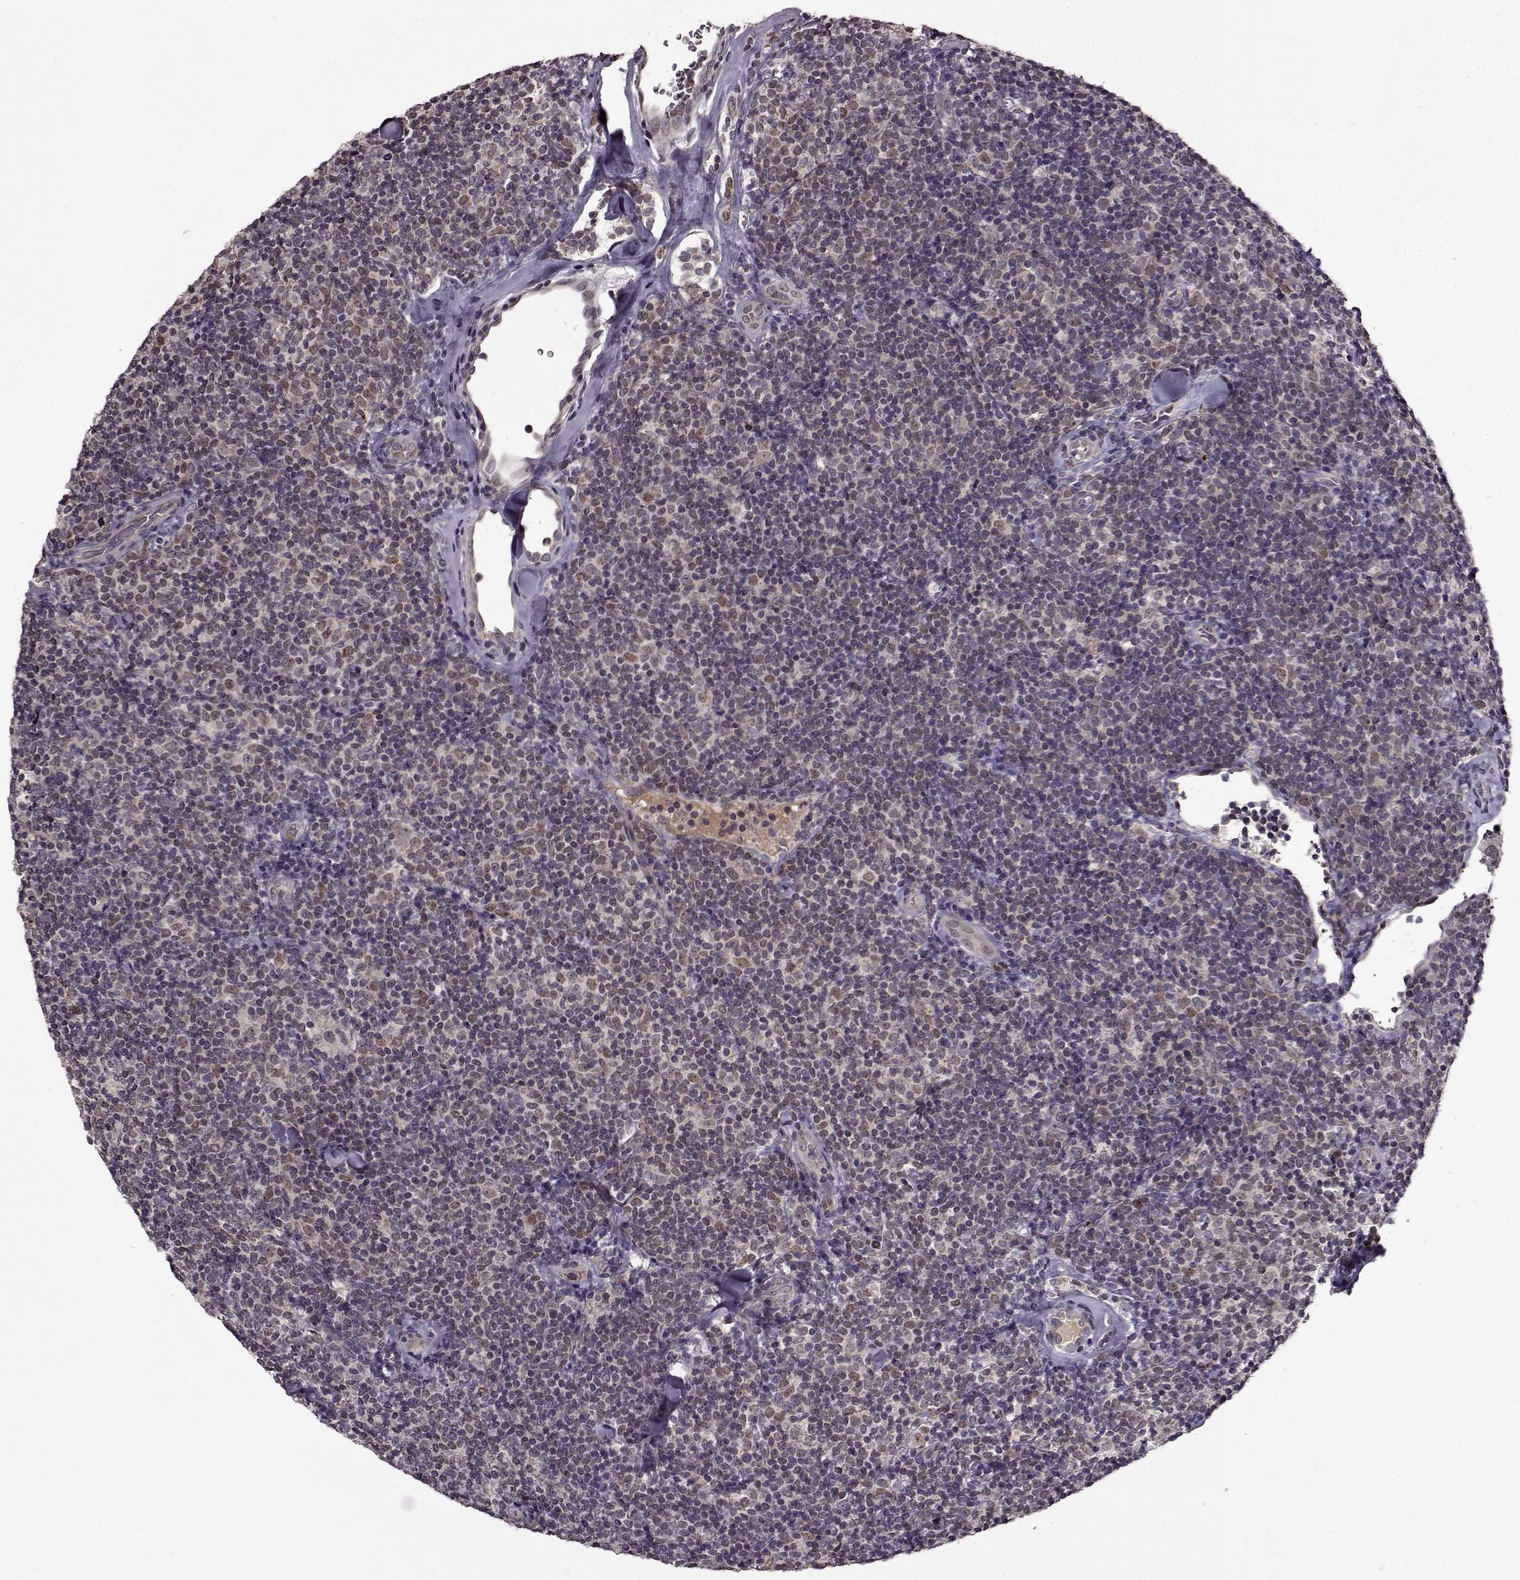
{"staining": {"intensity": "negative", "quantity": "none", "location": "none"}, "tissue": "lymphoma", "cell_type": "Tumor cells", "image_type": "cancer", "snomed": [{"axis": "morphology", "description": "Malignant lymphoma, non-Hodgkin's type, Low grade"}, {"axis": "topography", "description": "Lymph node"}], "caption": "Lymphoma was stained to show a protein in brown. There is no significant staining in tumor cells.", "gene": "MAIP1", "patient": {"sex": "female", "age": 56}}